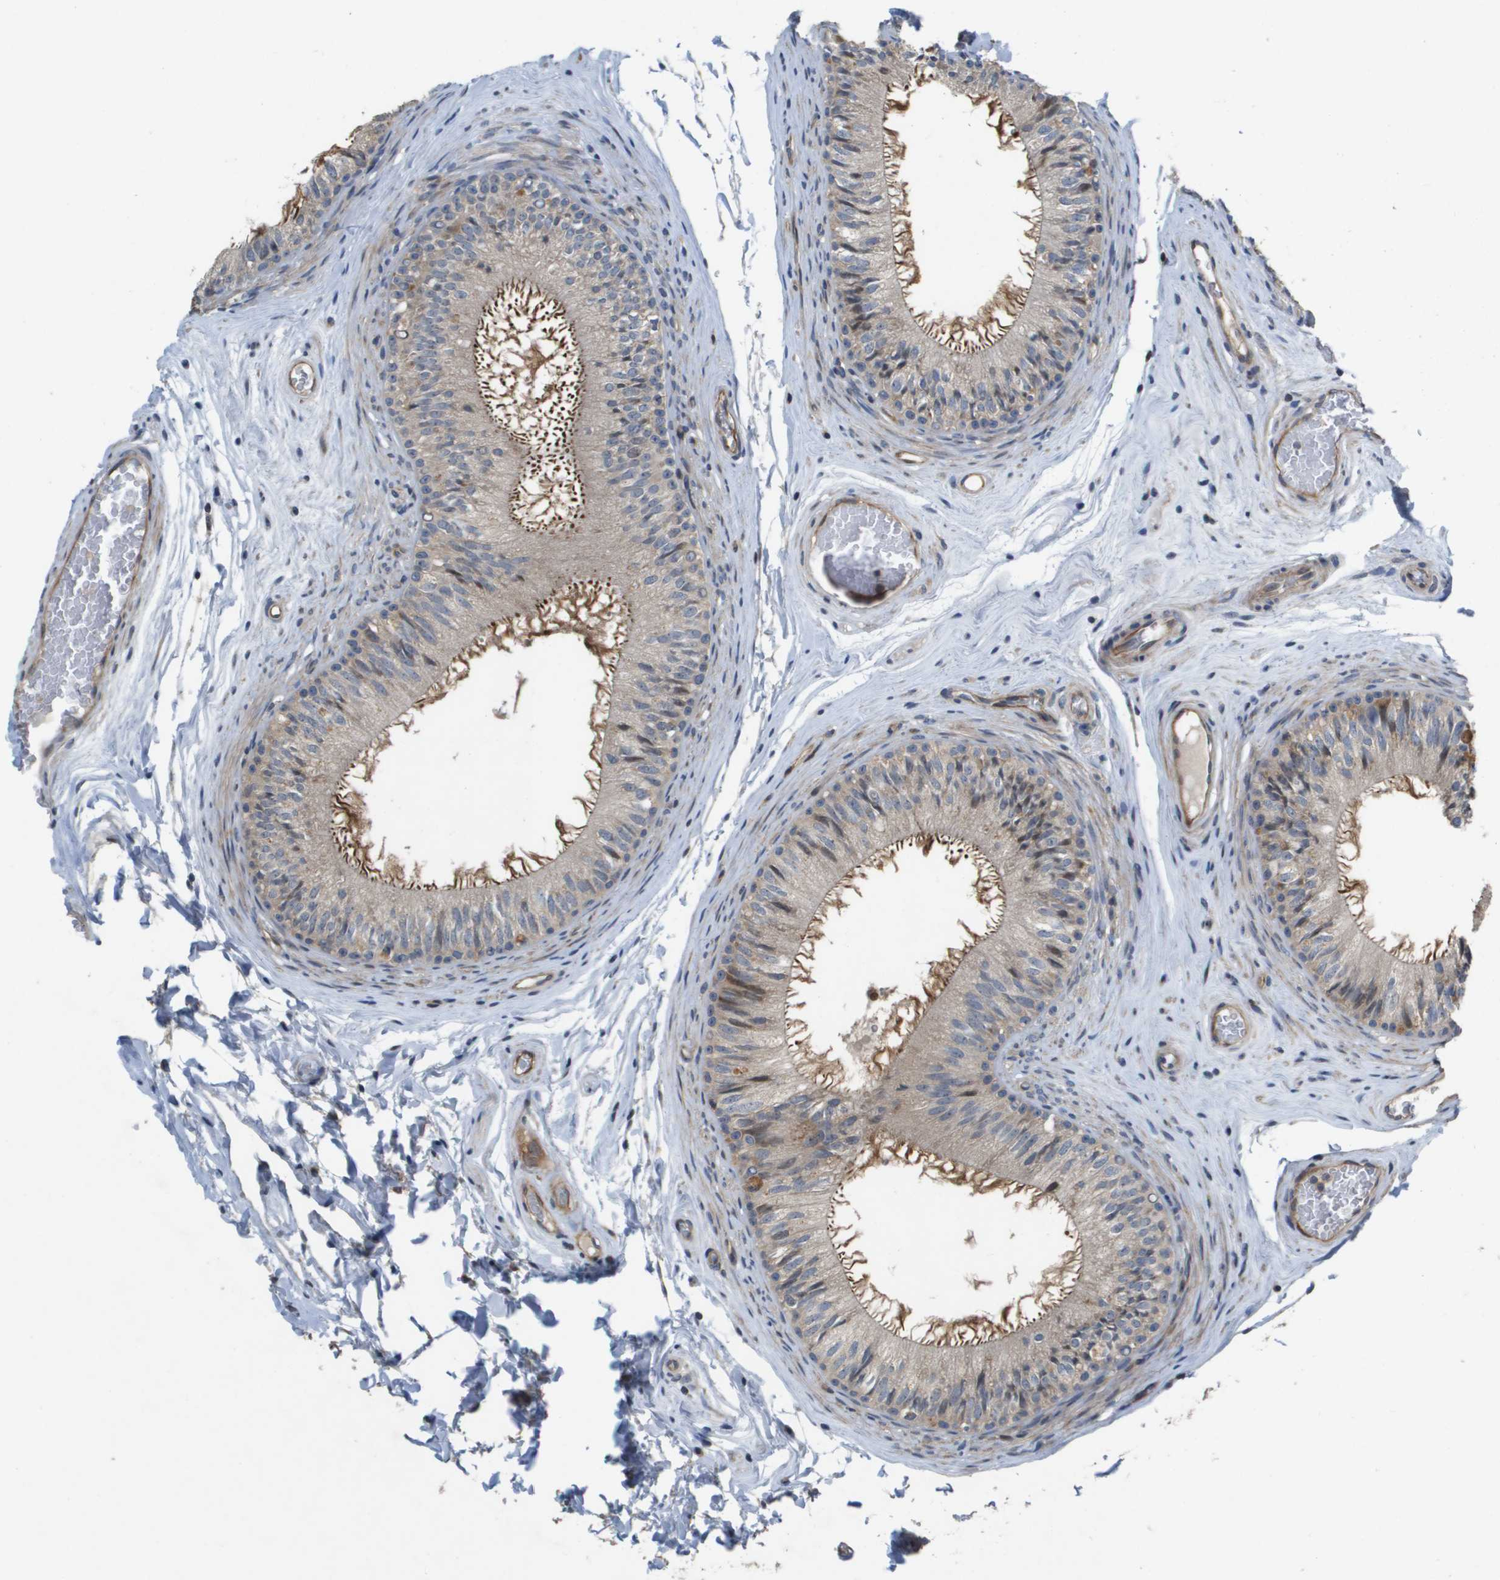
{"staining": {"intensity": "moderate", "quantity": ">75%", "location": "cytoplasmic/membranous,nuclear"}, "tissue": "epididymis", "cell_type": "Glandular cells", "image_type": "normal", "snomed": [{"axis": "morphology", "description": "Normal tissue, NOS"}, {"axis": "topography", "description": "Testis"}, {"axis": "topography", "description": "Epididymis"}], "caption": "Protein expression by immunohistochemistry (IHC) demonstrates moderate cytoplasmic/membranous,nuclear staining in approximately >75% of glandular cells in benign epididymis.", "gene": "SCN4B", "patient": {"sex": "male", "age": 36}}